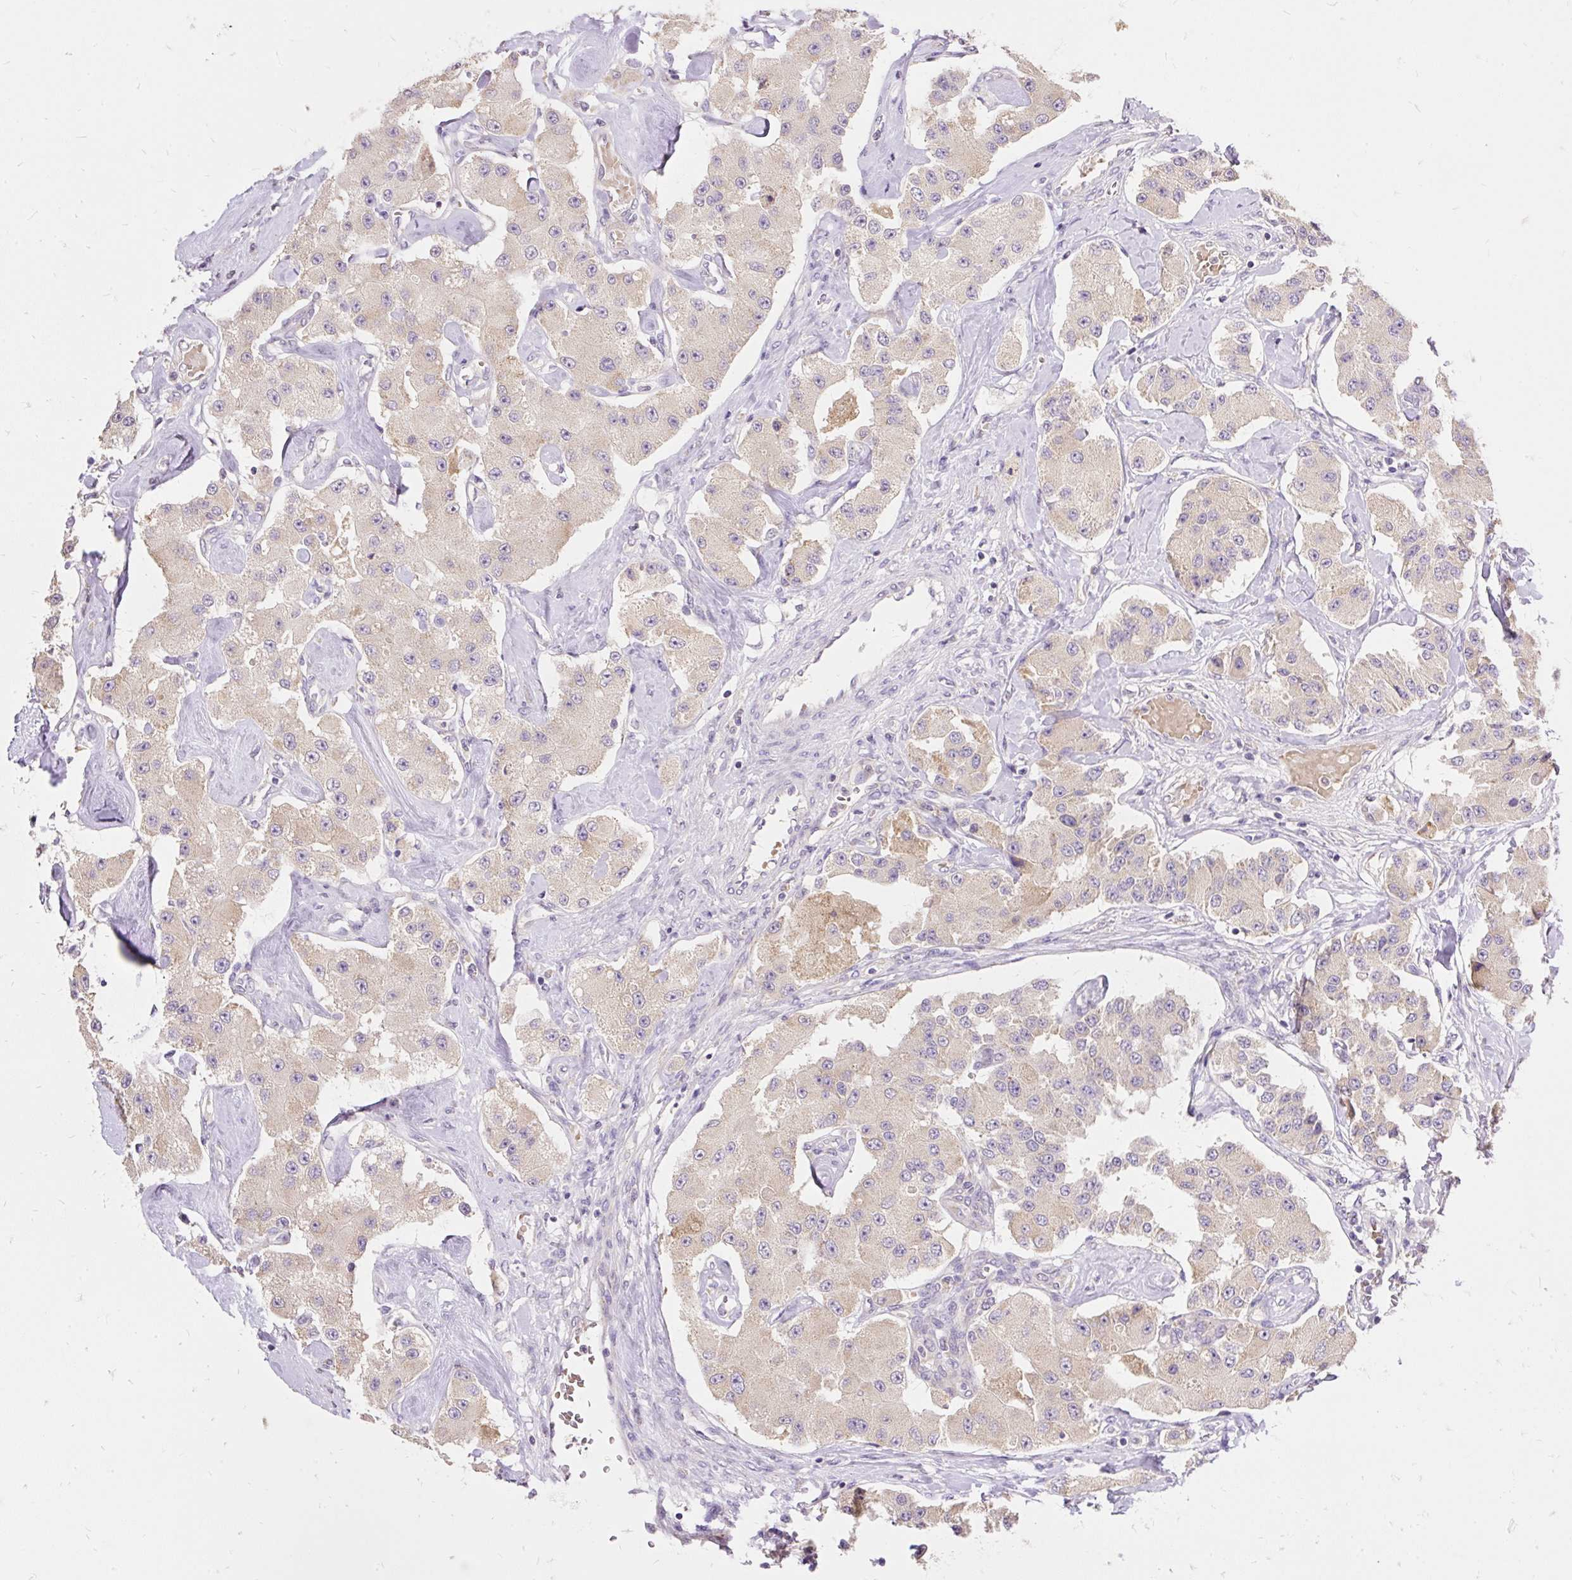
{"staining": {"intensity": "weak", "quantity": "<25%", "location": "cytoplasmic/membranous"}, "tissue": "carcinoid", "cell_type": "Tumor cells", "image_type": "cancer", "snomed": [{"axis": "morphology", "description": "Carcinoid, malignant, NOS"}, {"axis": "topography", "description": "Pancreas"}], "caption": "Carcinoid was stained to show a protein in brown. There is no significant expression in tumor cells. The staining was performed using DAB (3,3'-diaminobenzidine) to visualize the protein expression in brown, while the nuclei were stained in blue with hematoxylin (Magnification: 20x).", "gene": "SEC63", "patient": {"sex": "male", "age": 41}}